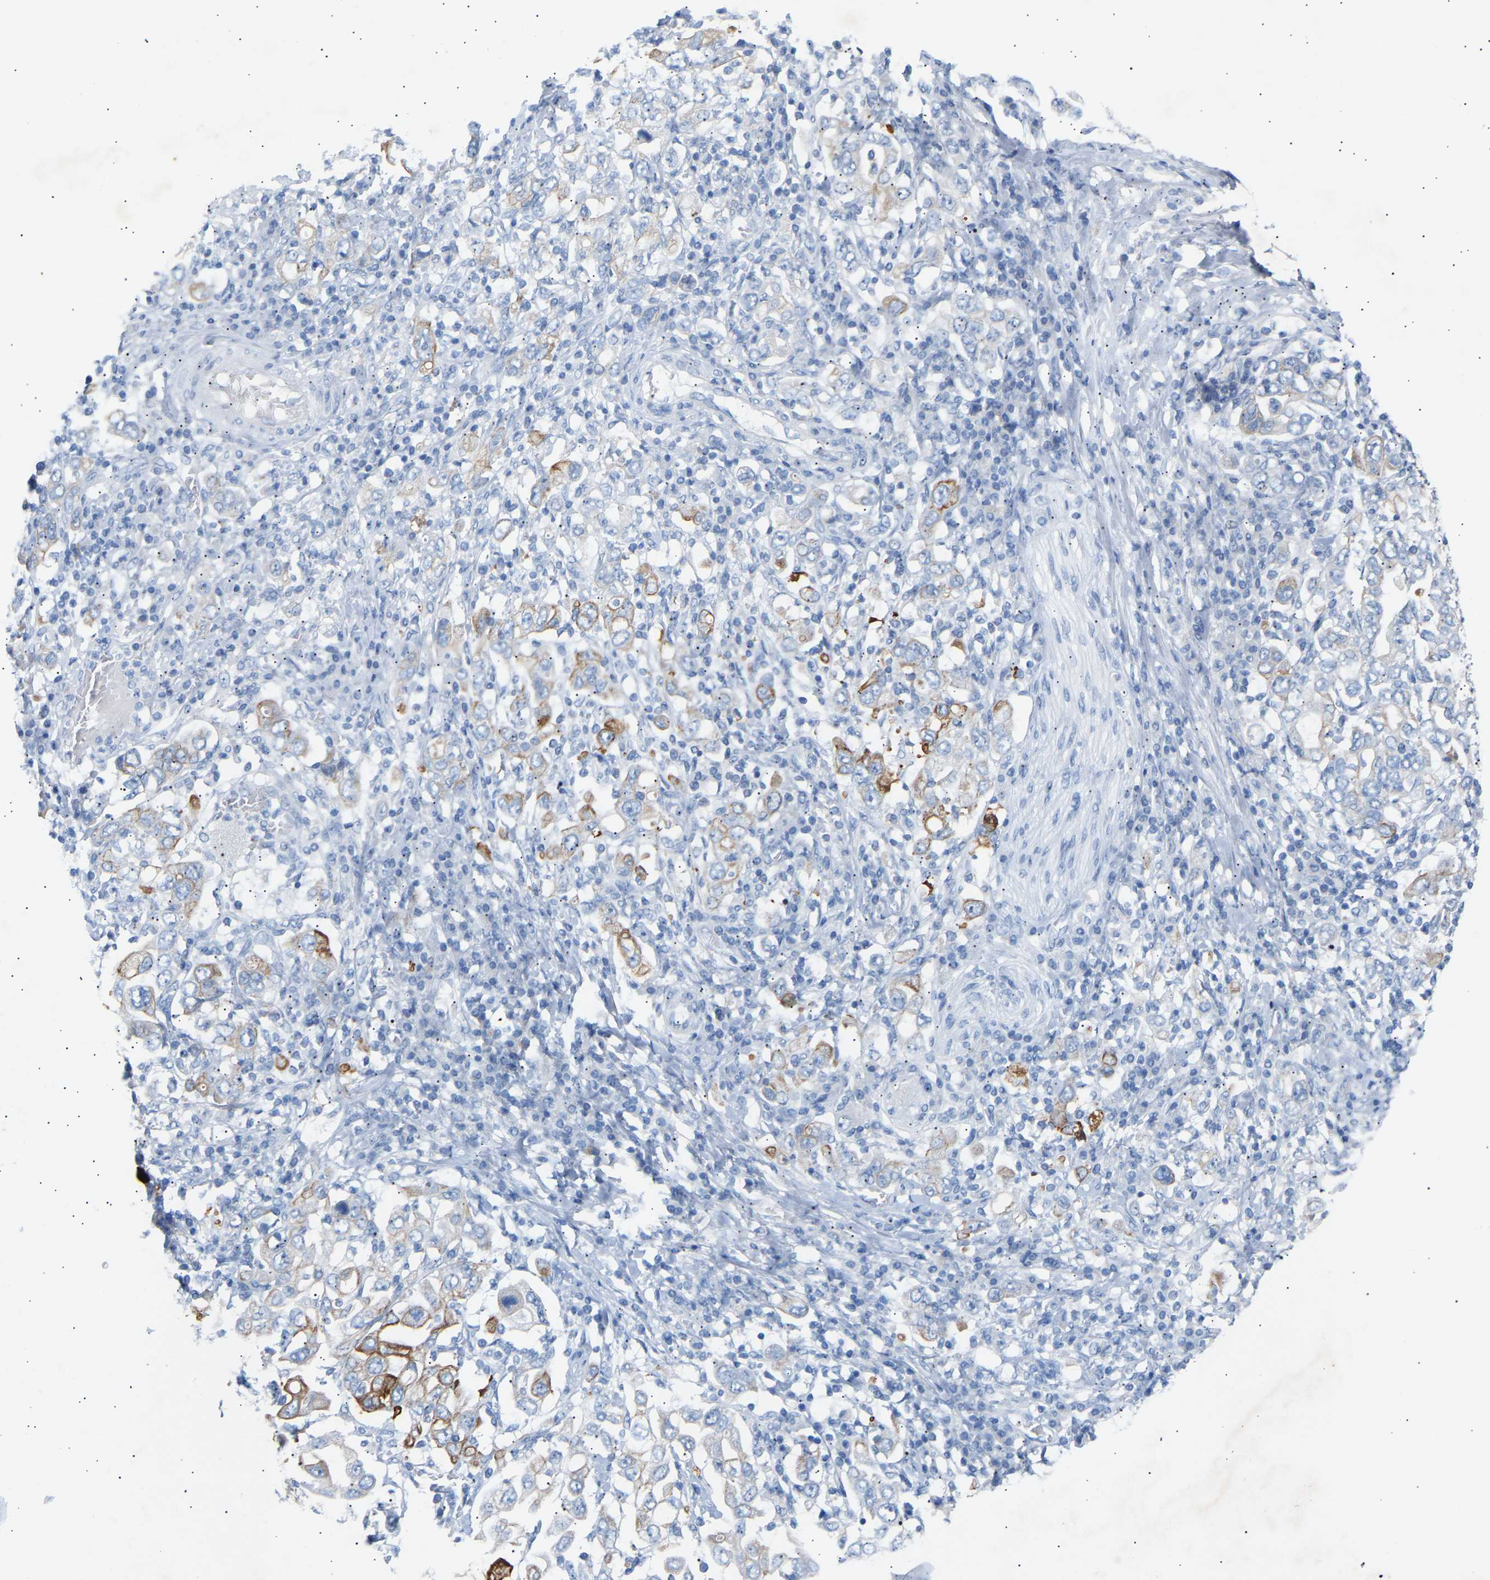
{"staining": {"intensity": "moderate", "quantity": "<25%", "location": "cytoplasmic/membranous"}, "tissue": "stomach cancer", "cell_type": "Tumor cells", "image_type": "cancer", "snomed": [{"axis": "morphology", "description": "Adenocarcinoma, NOS"}, {"axis": "topography", "description": "Stomach, upper"}], "caption": "Approximately <25% of tumor cells in stomach cancer display moderate cytoplasmic/membranous protein expression as visualized by brown immunohistochemical staining.", "gene": "PEX1", "patient": {"sex": "male", "age": 62}}